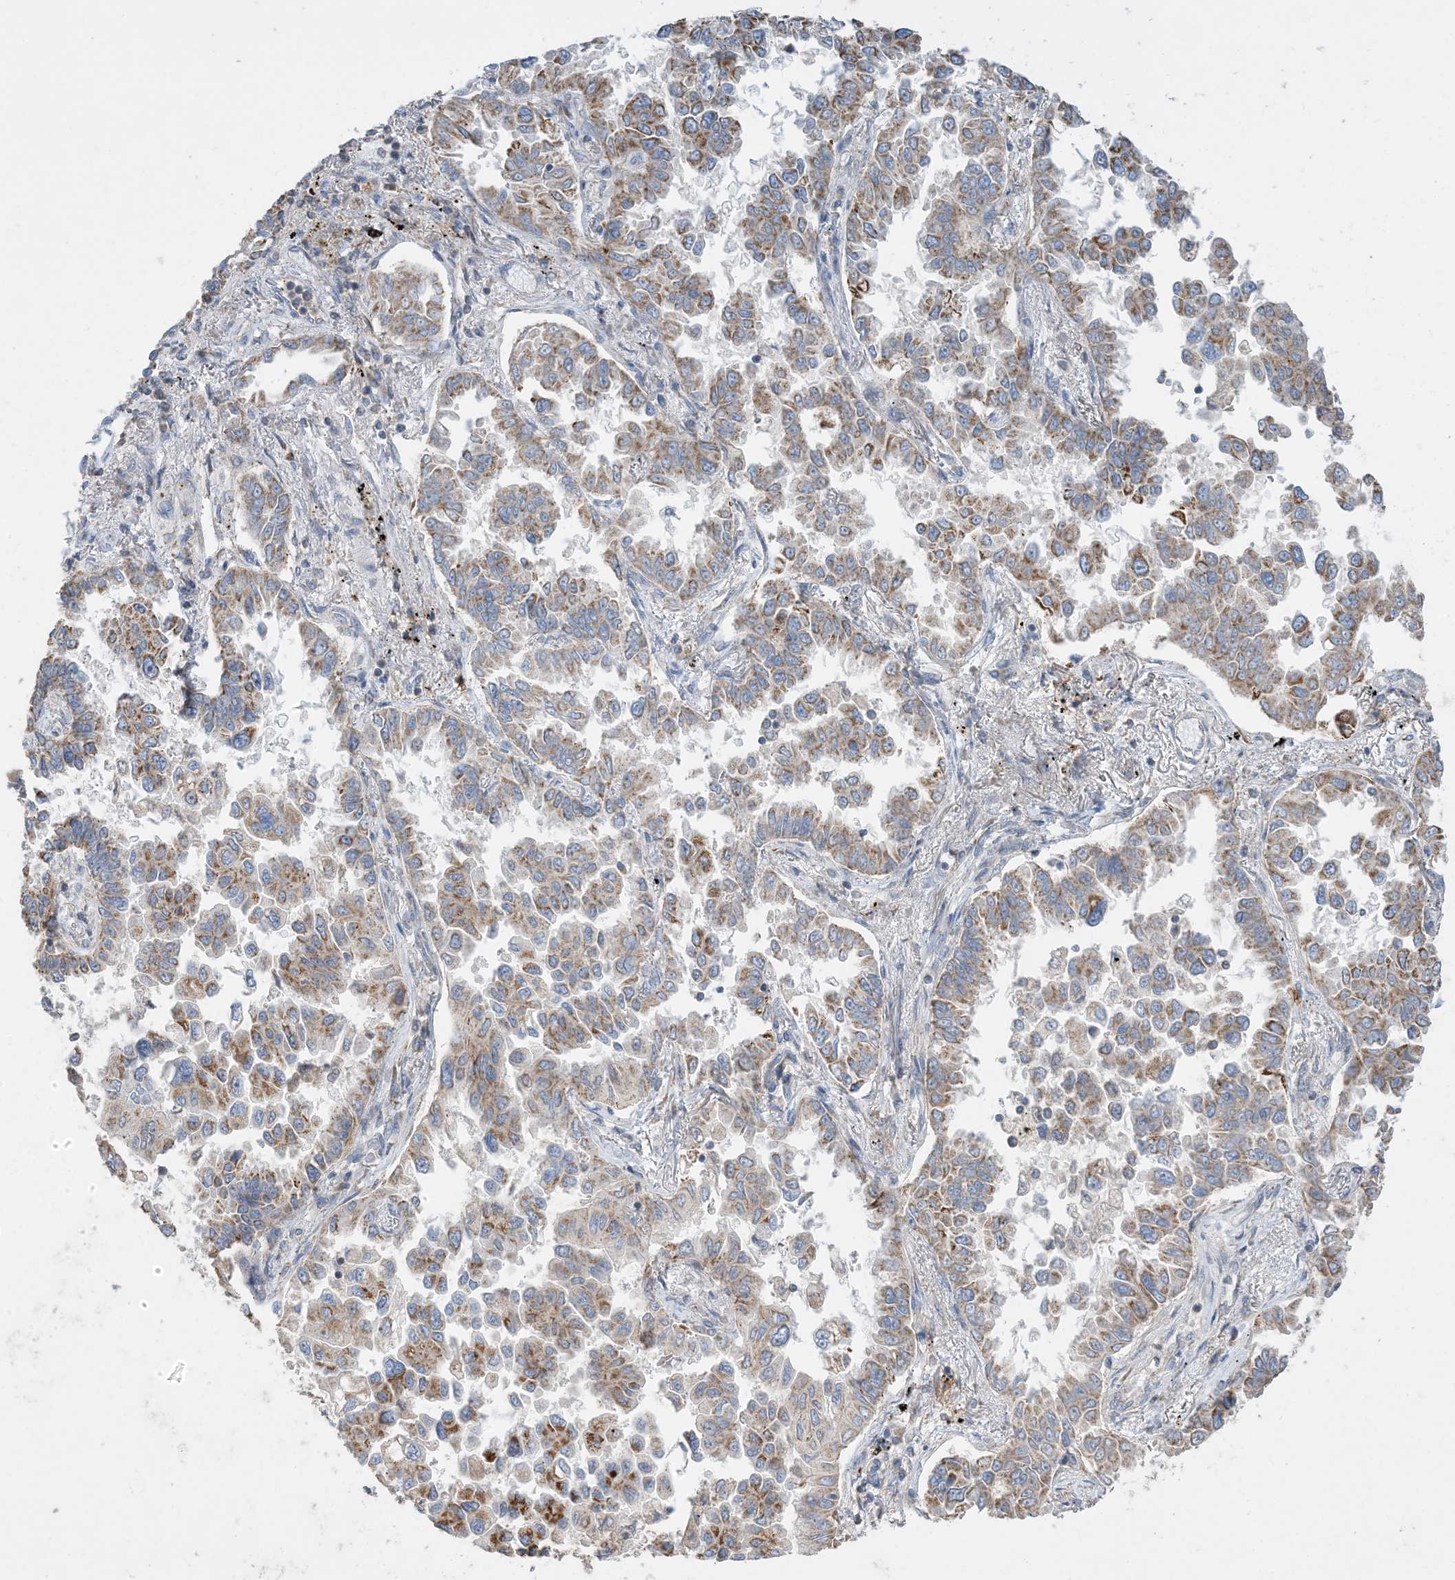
{"staining": {"intensity": "moderate", "quantity": ">75%", "location": "cytoplasmic/membranous"}, "tissue": "lung cancer", "cell_type": "Tumor cells", "image_type": "cancer", "snomed": [{"axis": "morphology", "description": "Adenocarcinoma, NOS"}, {"axis": "topography", "description": "Lung"}], "caption": "Brown immunohistochemical staining in lung cancer displays moderate cytoplasmic/membranous positivity in about >75% of tumor cells.", "gene": "ECHDC1", "patient": {"sex": "female", "age": 67}}